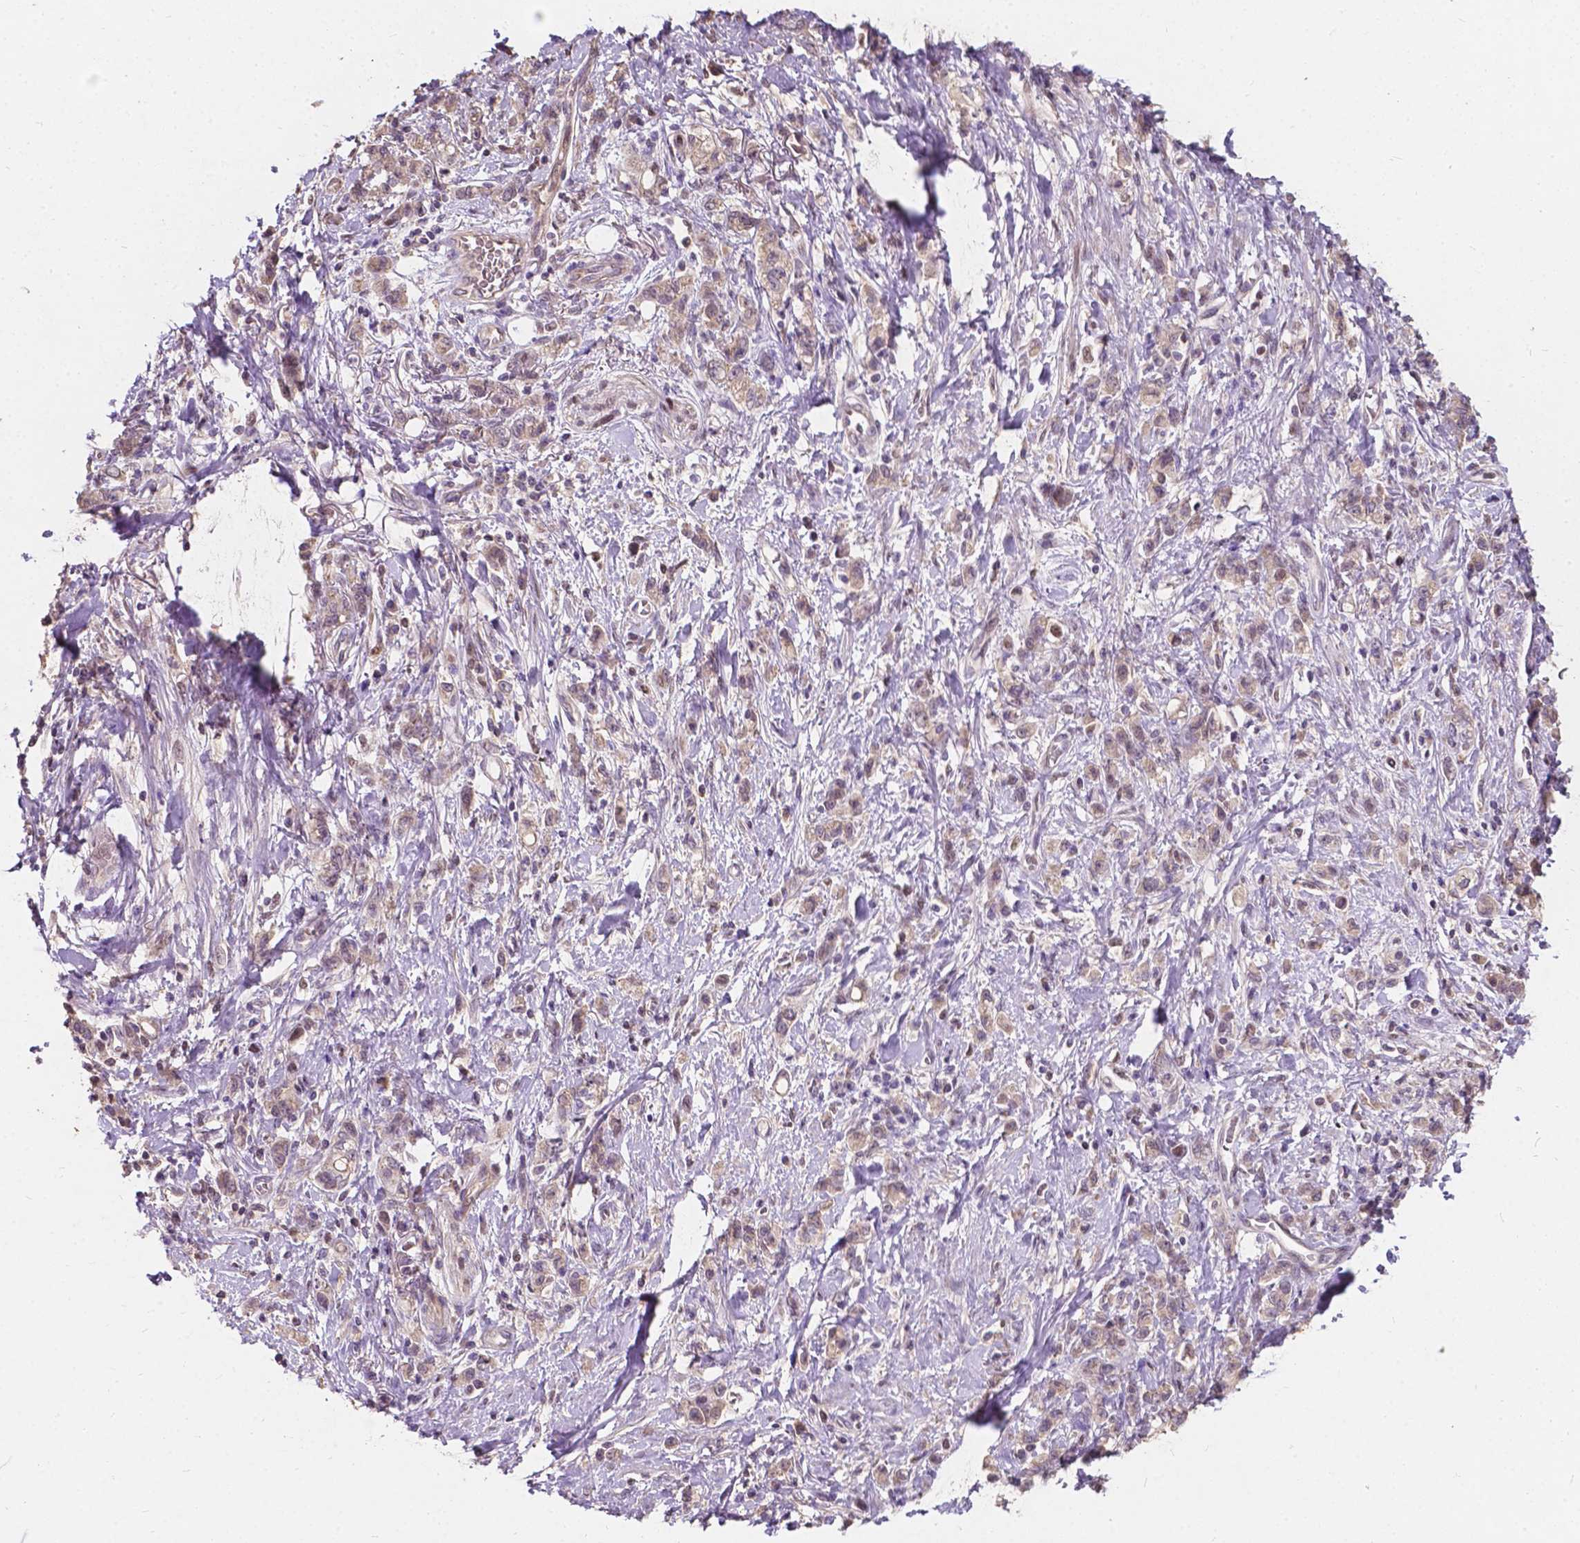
{"staining": {"intensity": "weak", "quantity": ">75%", "location": "cytoplasmic/membranous"}, "tissue": "stomach cancer", "cell_type": "Tumor cells", "image_type": "cancer", "snomed": [{"axis": "morphology", "description": "Adenocarcinoma, NOS"}, {"axis": "topography", "description": "Stomach"}], "caption": "A histopathology image of stomach adenocarcinoma stained for a protein demonstrates weak cytoplasmic/membranous brown staining in tumor cells.", "gene": "DUSP16", "patient": {"sex": "male", "age": 77}}